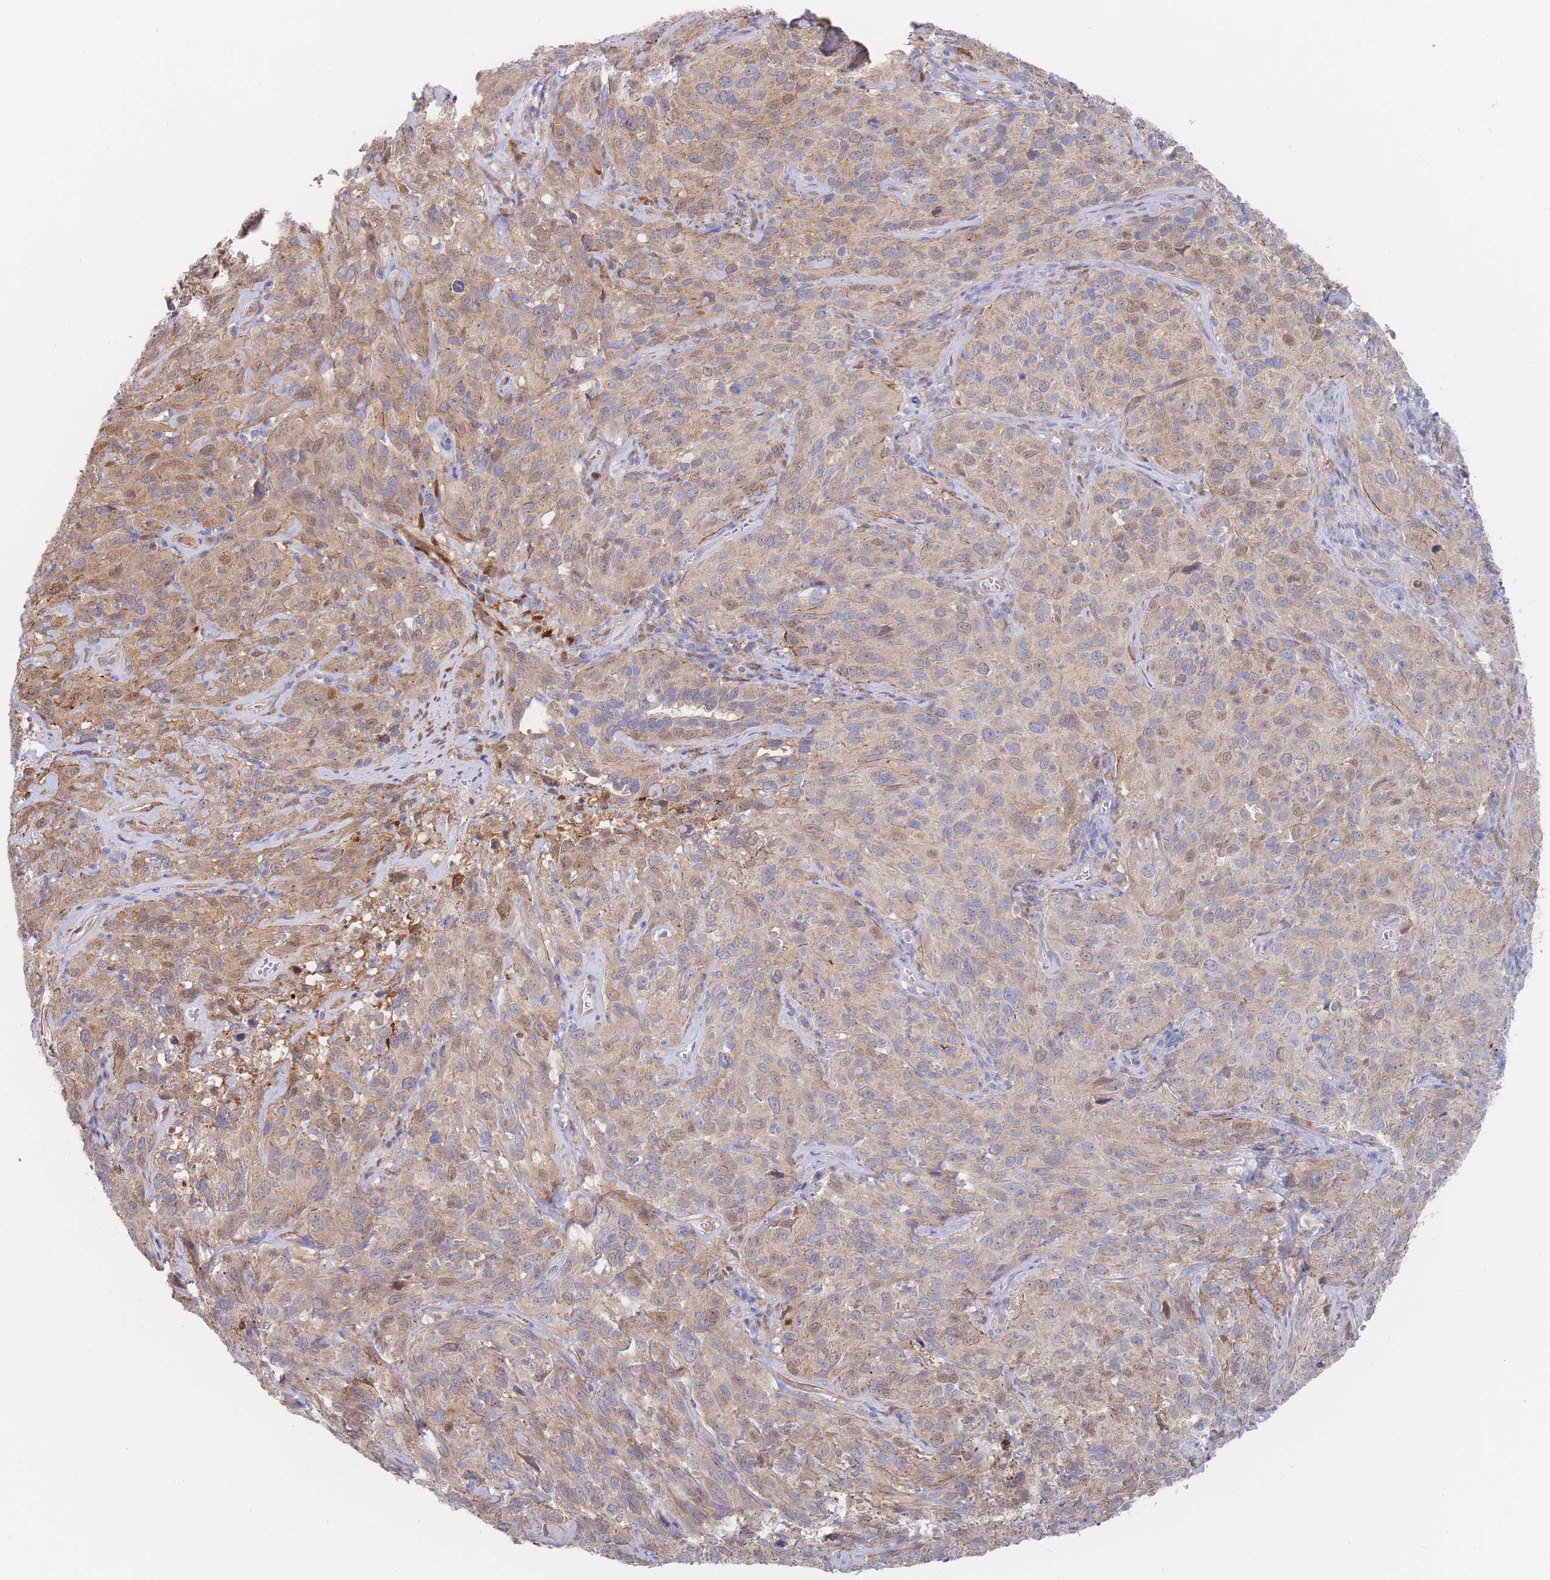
{"staining": {"intensity": "moderate", "quantity": ">75%", "location": "cytoplasmic/membranous,nuclear"}, "tissue": "cervical cancer", "cell_type": "Tumor cells", "image_type": "cancer", "snomed": [{"axis": "morphology", "description": "Squamous cell carcinoma, NOS"}, {"axis": "topography", "description": "Cervix"}], "caption": "Protein expression analysis of human cervical cancer (squamous cell carcinoma) reveals moderate cytoplasmic/membranous and nuclear expression in about >75% of tumor cells. (Stains: DAB in brown, nuclei in blue, Microscopy: brightfield microscopy at high magnification).", "gene": "G6PC1", "patient": {"sex": "female", "age": 51}}